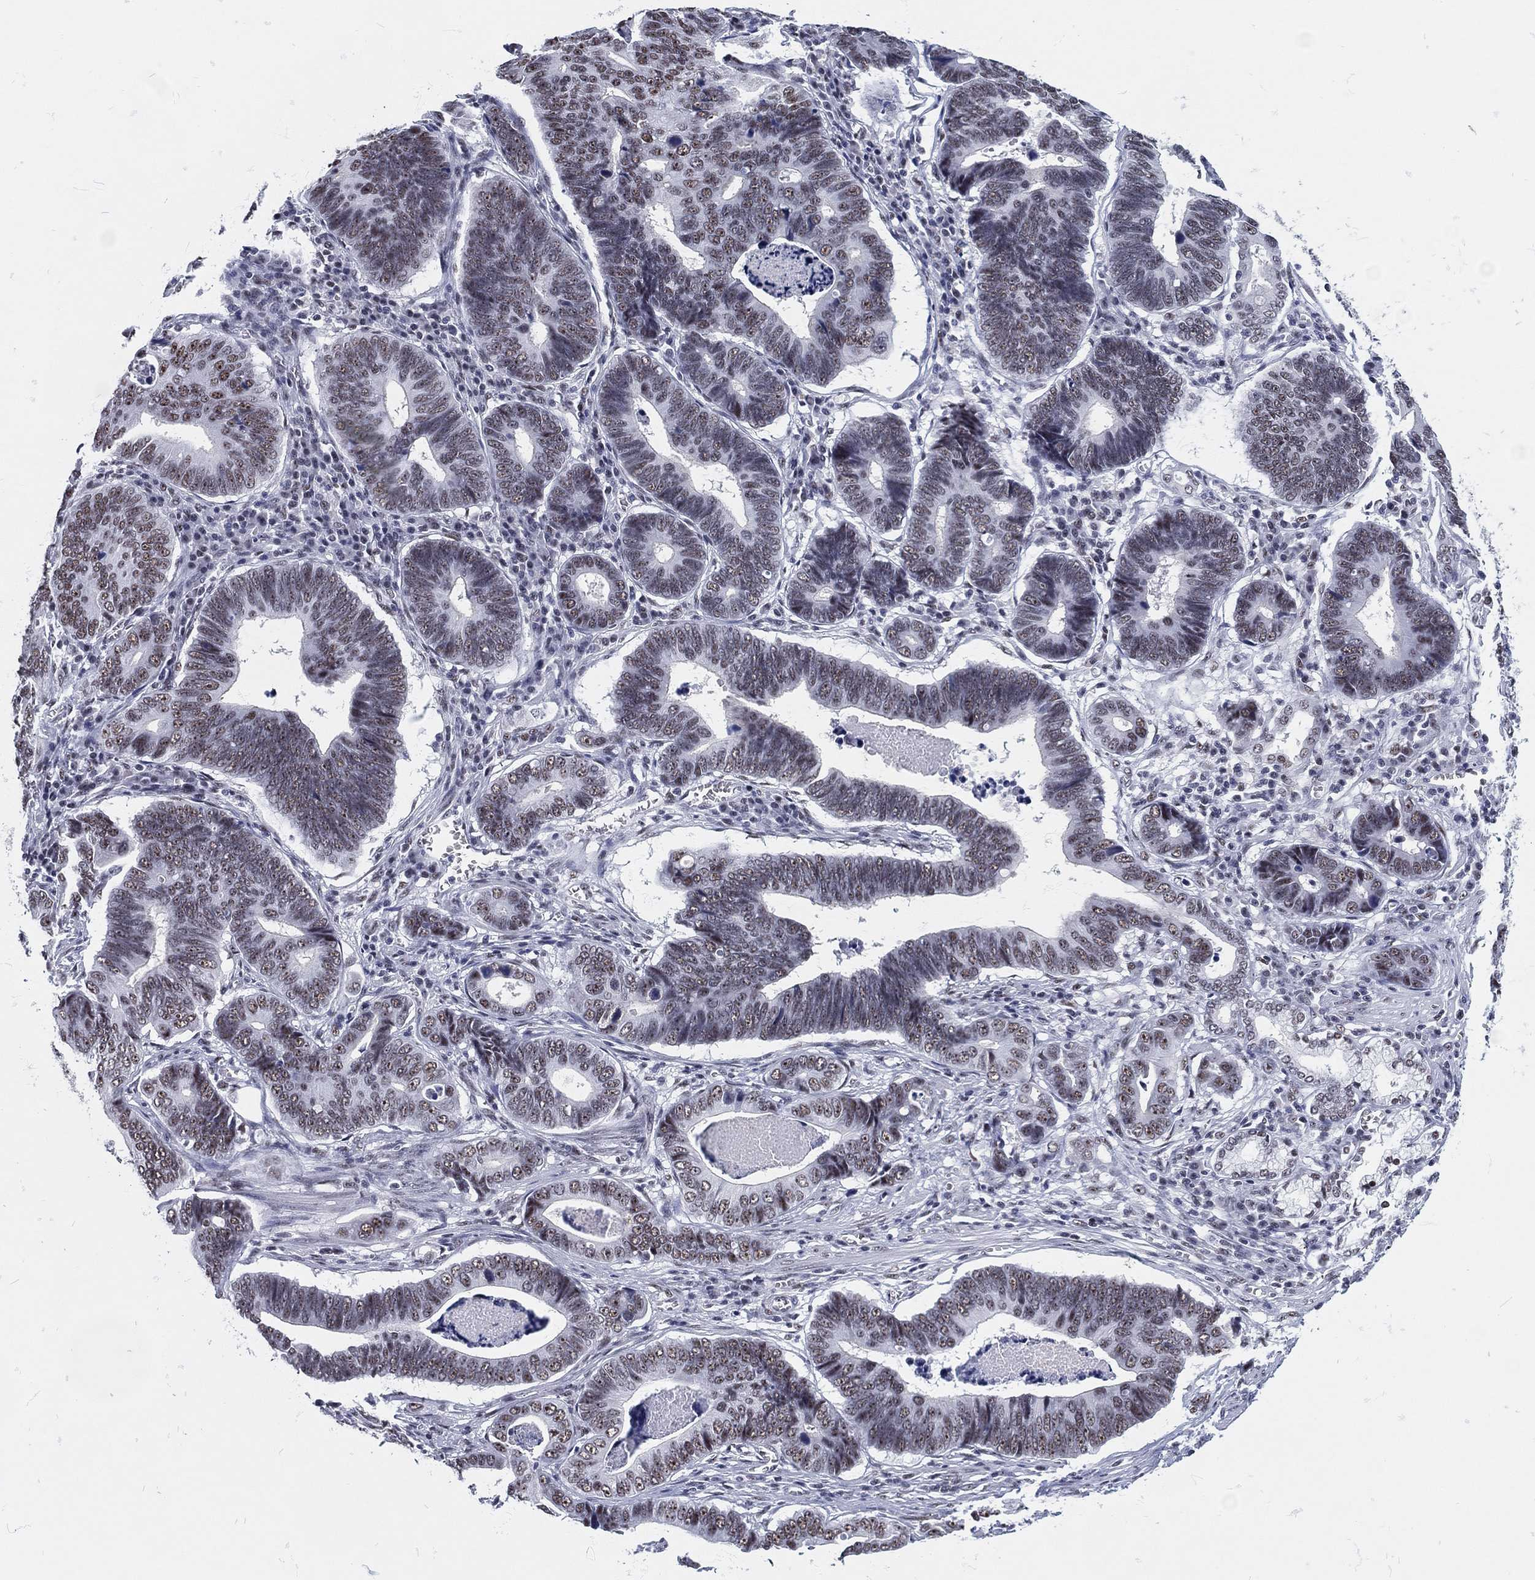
{"staining": {"intensity": "moderate", "quantity": "25%-75%", "location": "nuclear"}, "tissue": "stomach cancer", "cell_type": "Tumor cells", "image_type": "cancer", "snomed": [{"axis": "morphology", "description": "Adenocarcinoma, NOS"}, {"axis": "topography", "description": "Stomach"}], "caption": "Stomach cancer (adenocarcinoma) tissue exhibits moderate nuclear positivity in about 25%-75% of tumor cells, visualized by immunohistochemistry.", "gene": "MAPK8IP1", "patient": {"sex": "male", "age": 84}}